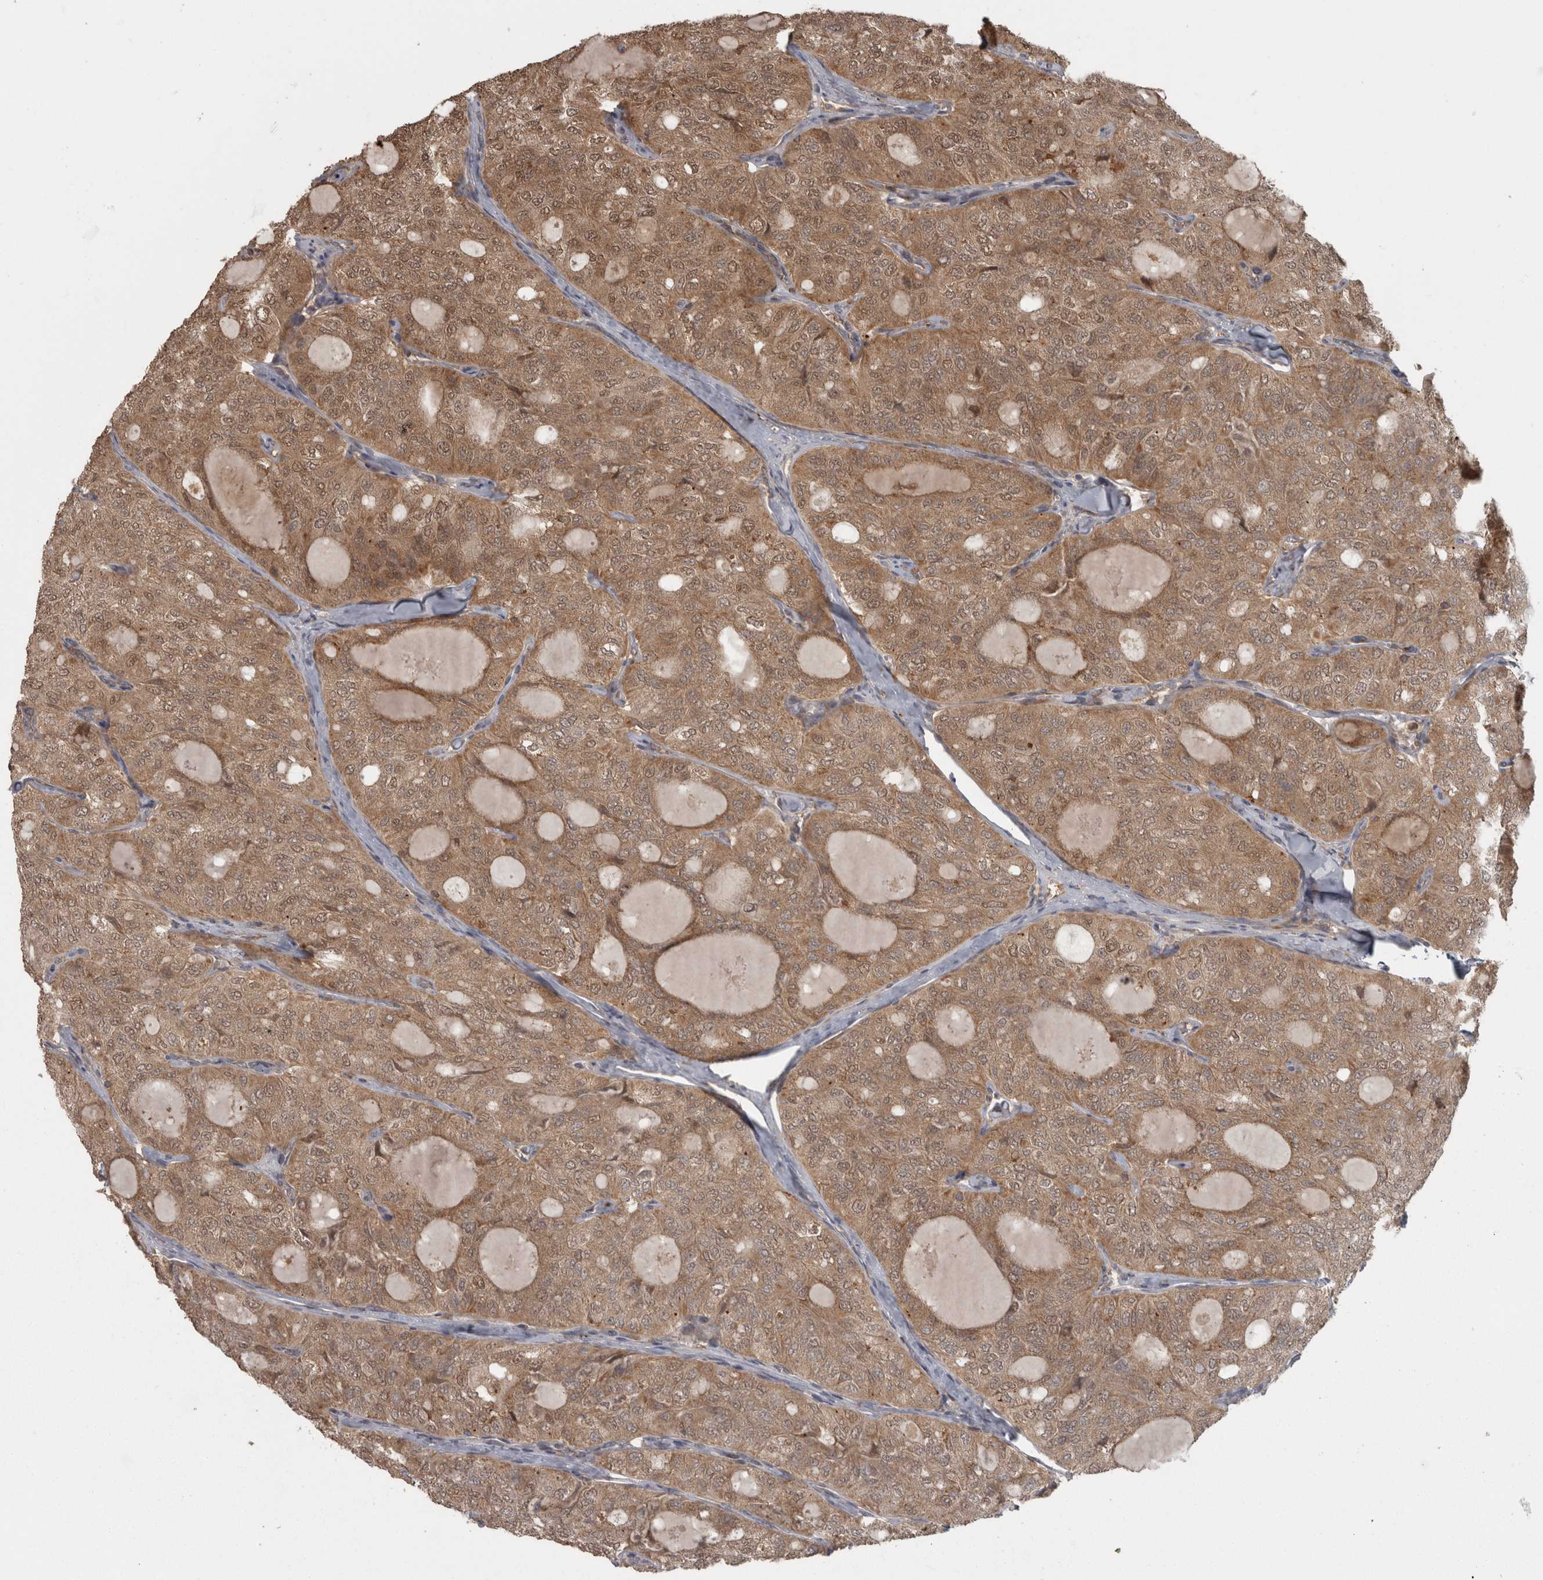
{"staining": {"intensity": "moderate", "quantity": ">75%", "location": "cytoplasmic/membranous"}, "tissue": "thyroid cancer", "cell_type": "Tumor cells", "image_type": "cancer", "snomed": [{"axis": "morphology", "description": "Follicular adenoma carcinoma, NOS"}, {"axis": "topography", "description": "Thyroid gland"}], "caption": "Human thyroid cancer stained with a brown dye shows moderate cytoplasmic/membranous positive expression in about >75% of tumor cells.", "gene": "MICU3", "patient": {"sex": "male", "age": 75}}